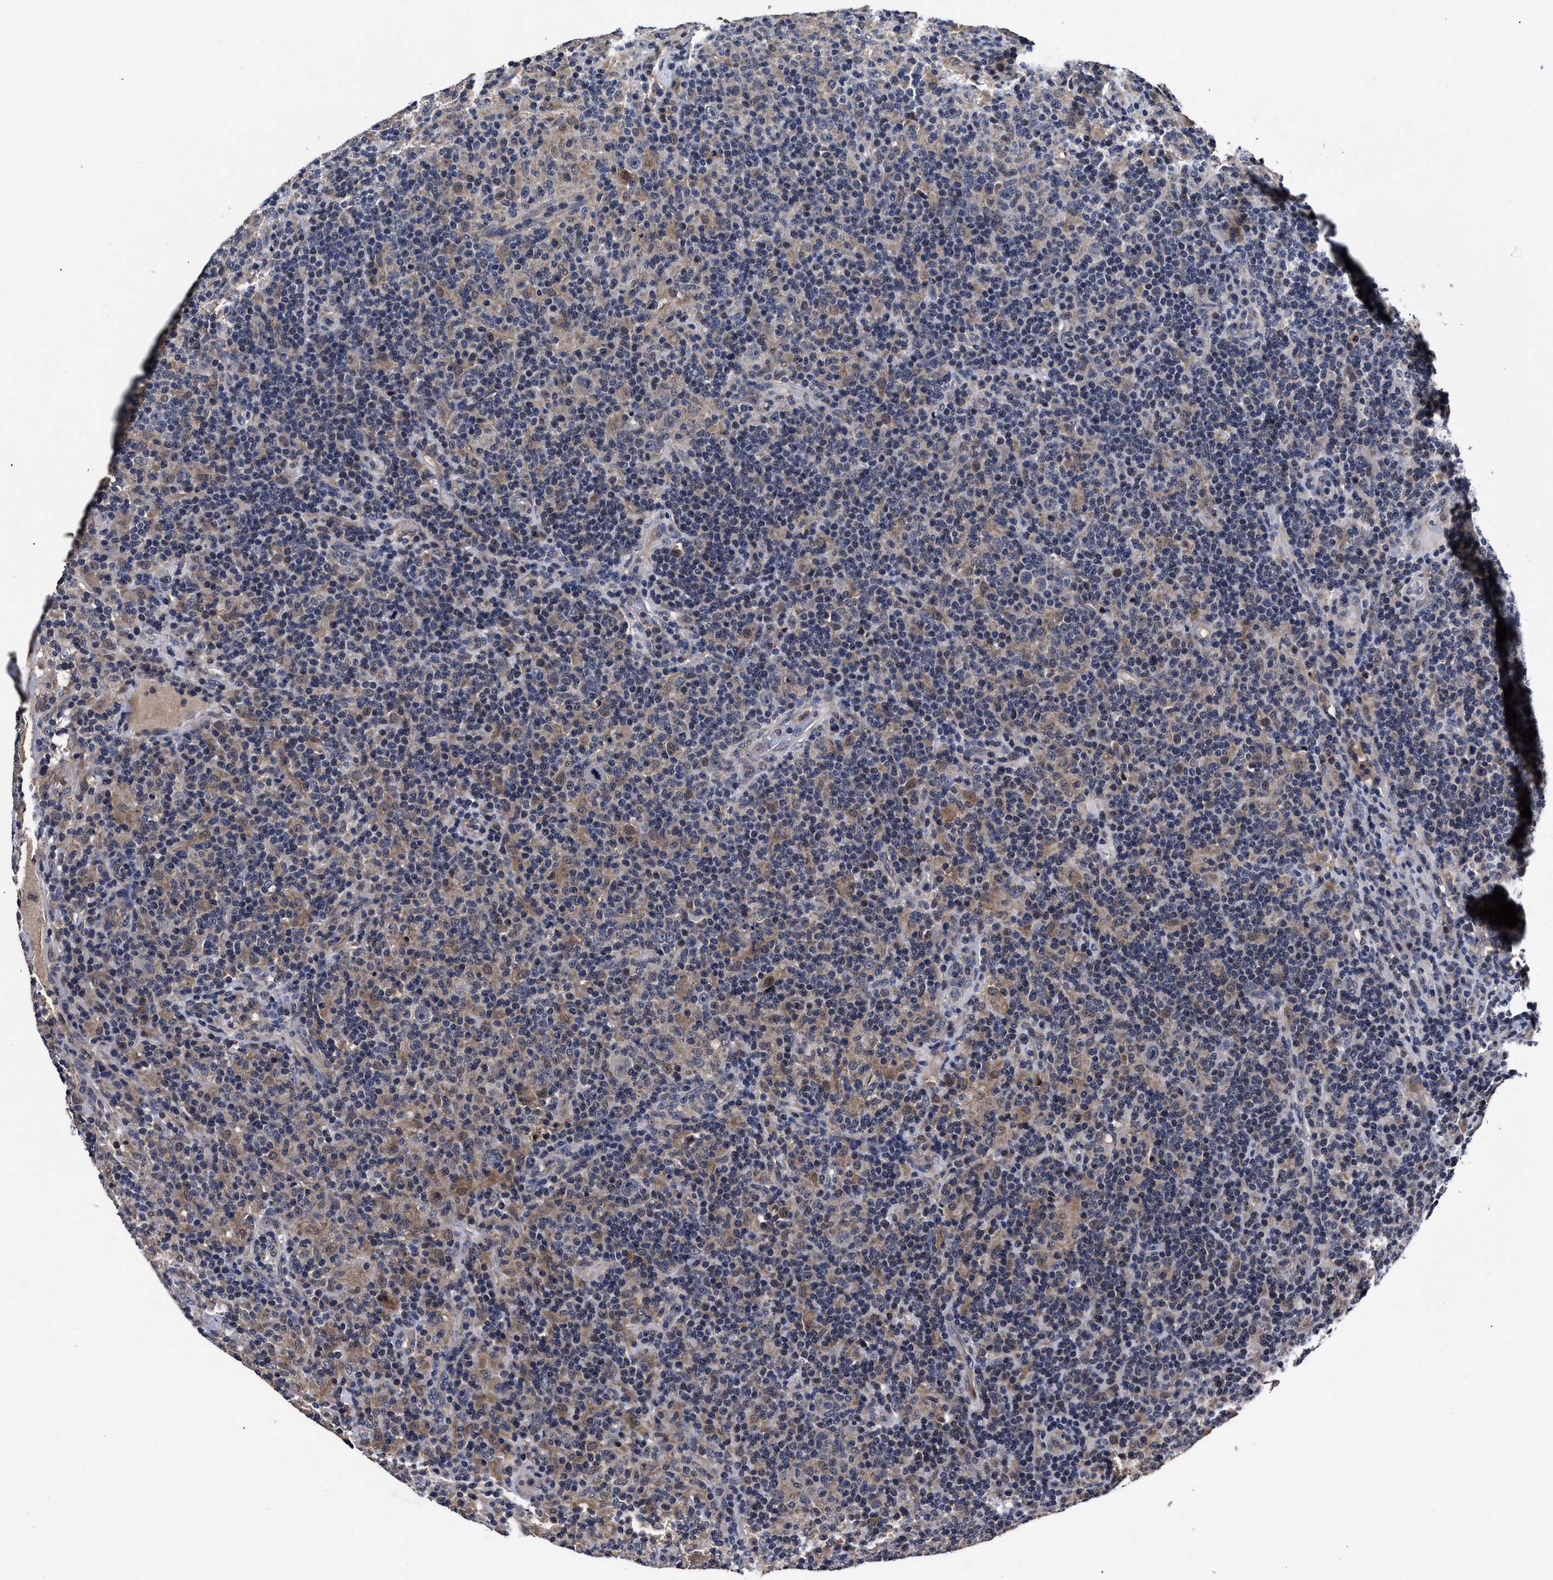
{"staining": {"intensity": "negative", "quantity": "none", "location": "none"}, "tissue": "lymphoma", "cell_type": "Tumor cells", "image_type": "cancer", "snomed": [{"axis": "morphology", "description": "Hodgkin's disease, NOS"}, {"axis": "topography", "description": "Lymph node"}], "caption": "A high-resolution photomicrograph shows immunohistochemistry (IHC) staining of lymphoma, which reveals no significant expression in tumor cells.", "gene": "SOCS5", "patient": {"sex": "male", "age": 70}}